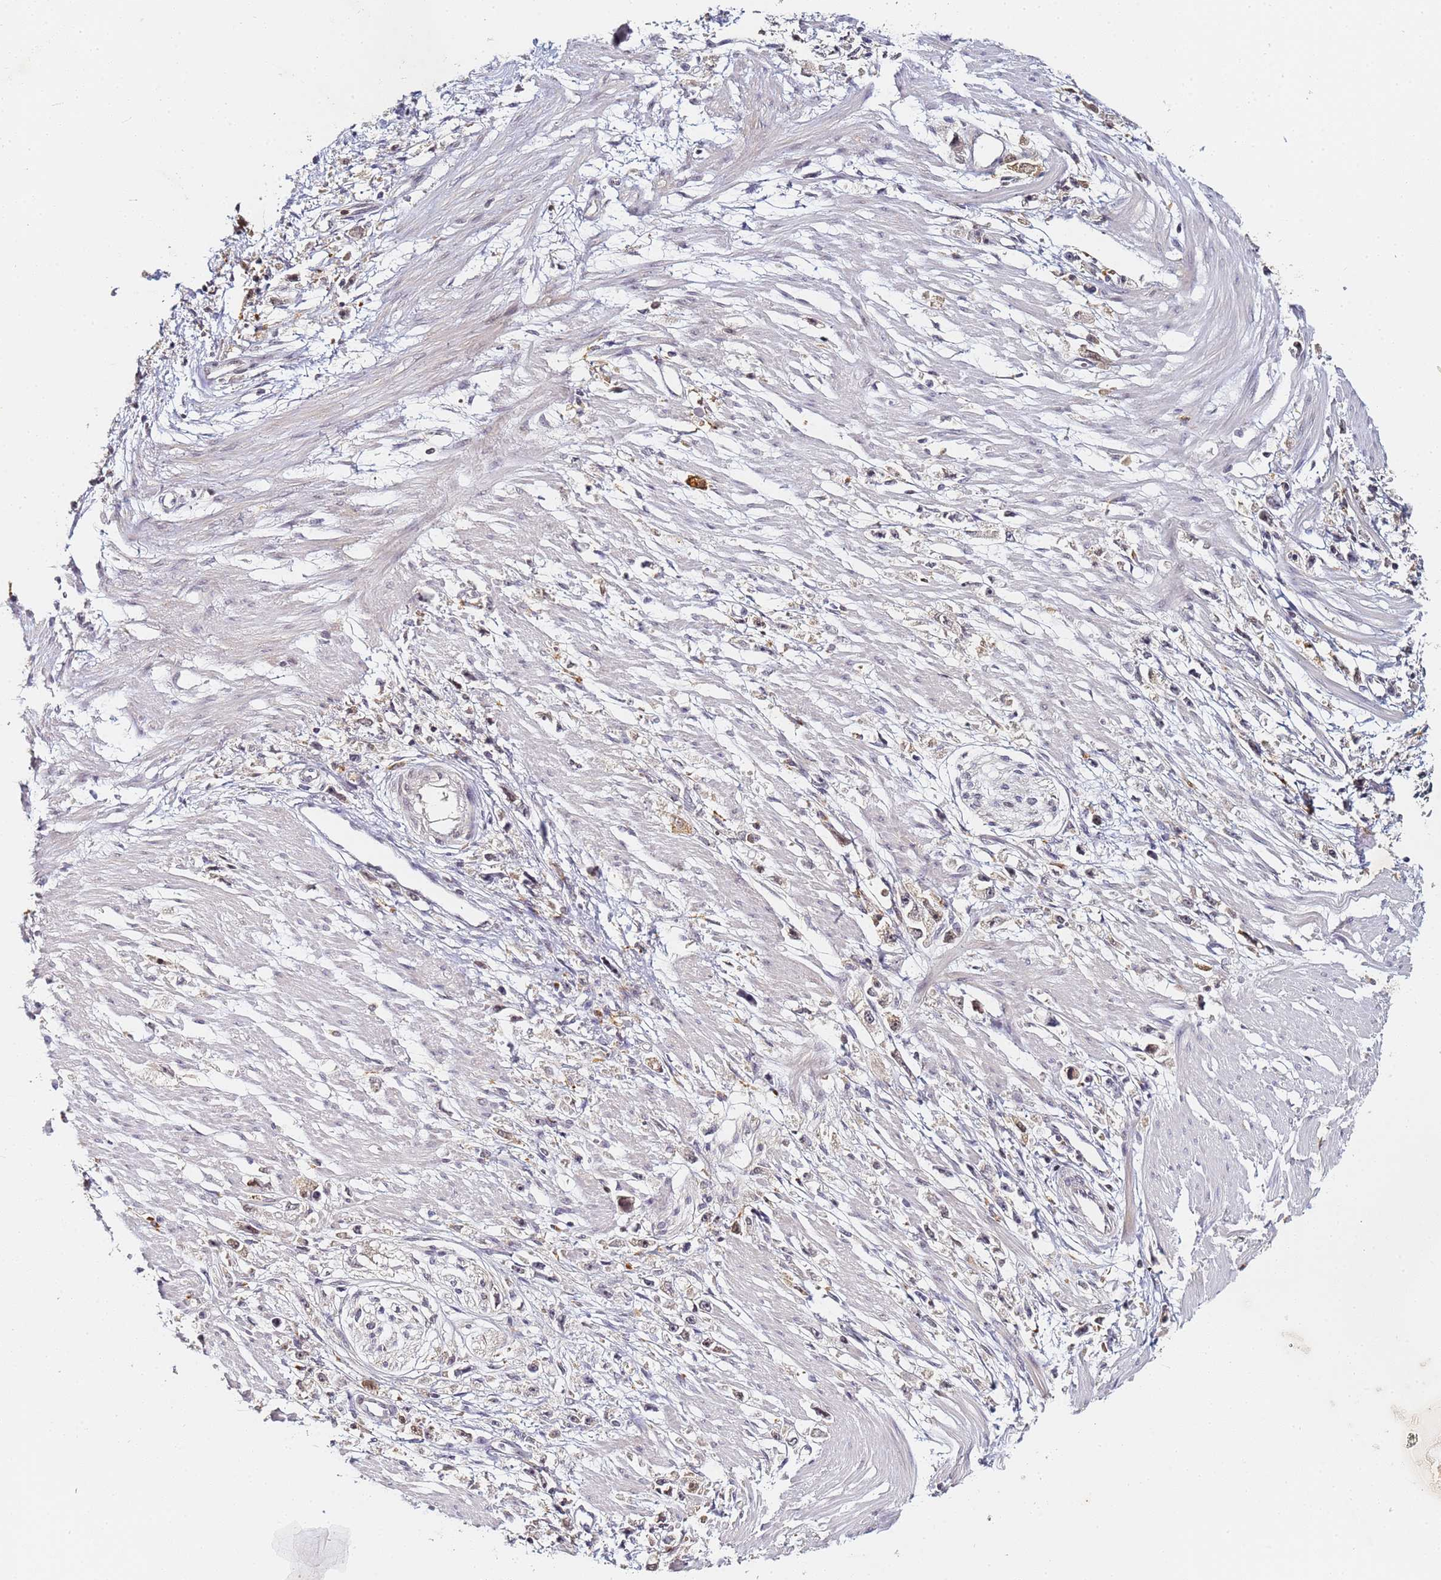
{"staining": {"intensity": "weak", "quantity": "25%-75%", "location": "cytoplasmic/membranous"}, "tissue": "stomach cancer", "cell_type": "Tumor cells", "image_type": "cancer", "snomed": [{"axis": "morphology", "description": "Adenocarcinoma, NOS"}, {"axis": "topography", "description": "Stomach"}], "caption": "A brown stain highlights weak cytoplasmic/membranous positivity of a protein in adenocarcinoma (stomach) tumor cells.", "gene": "HMCES", "patient": {"sex": "female", "age": 59}}